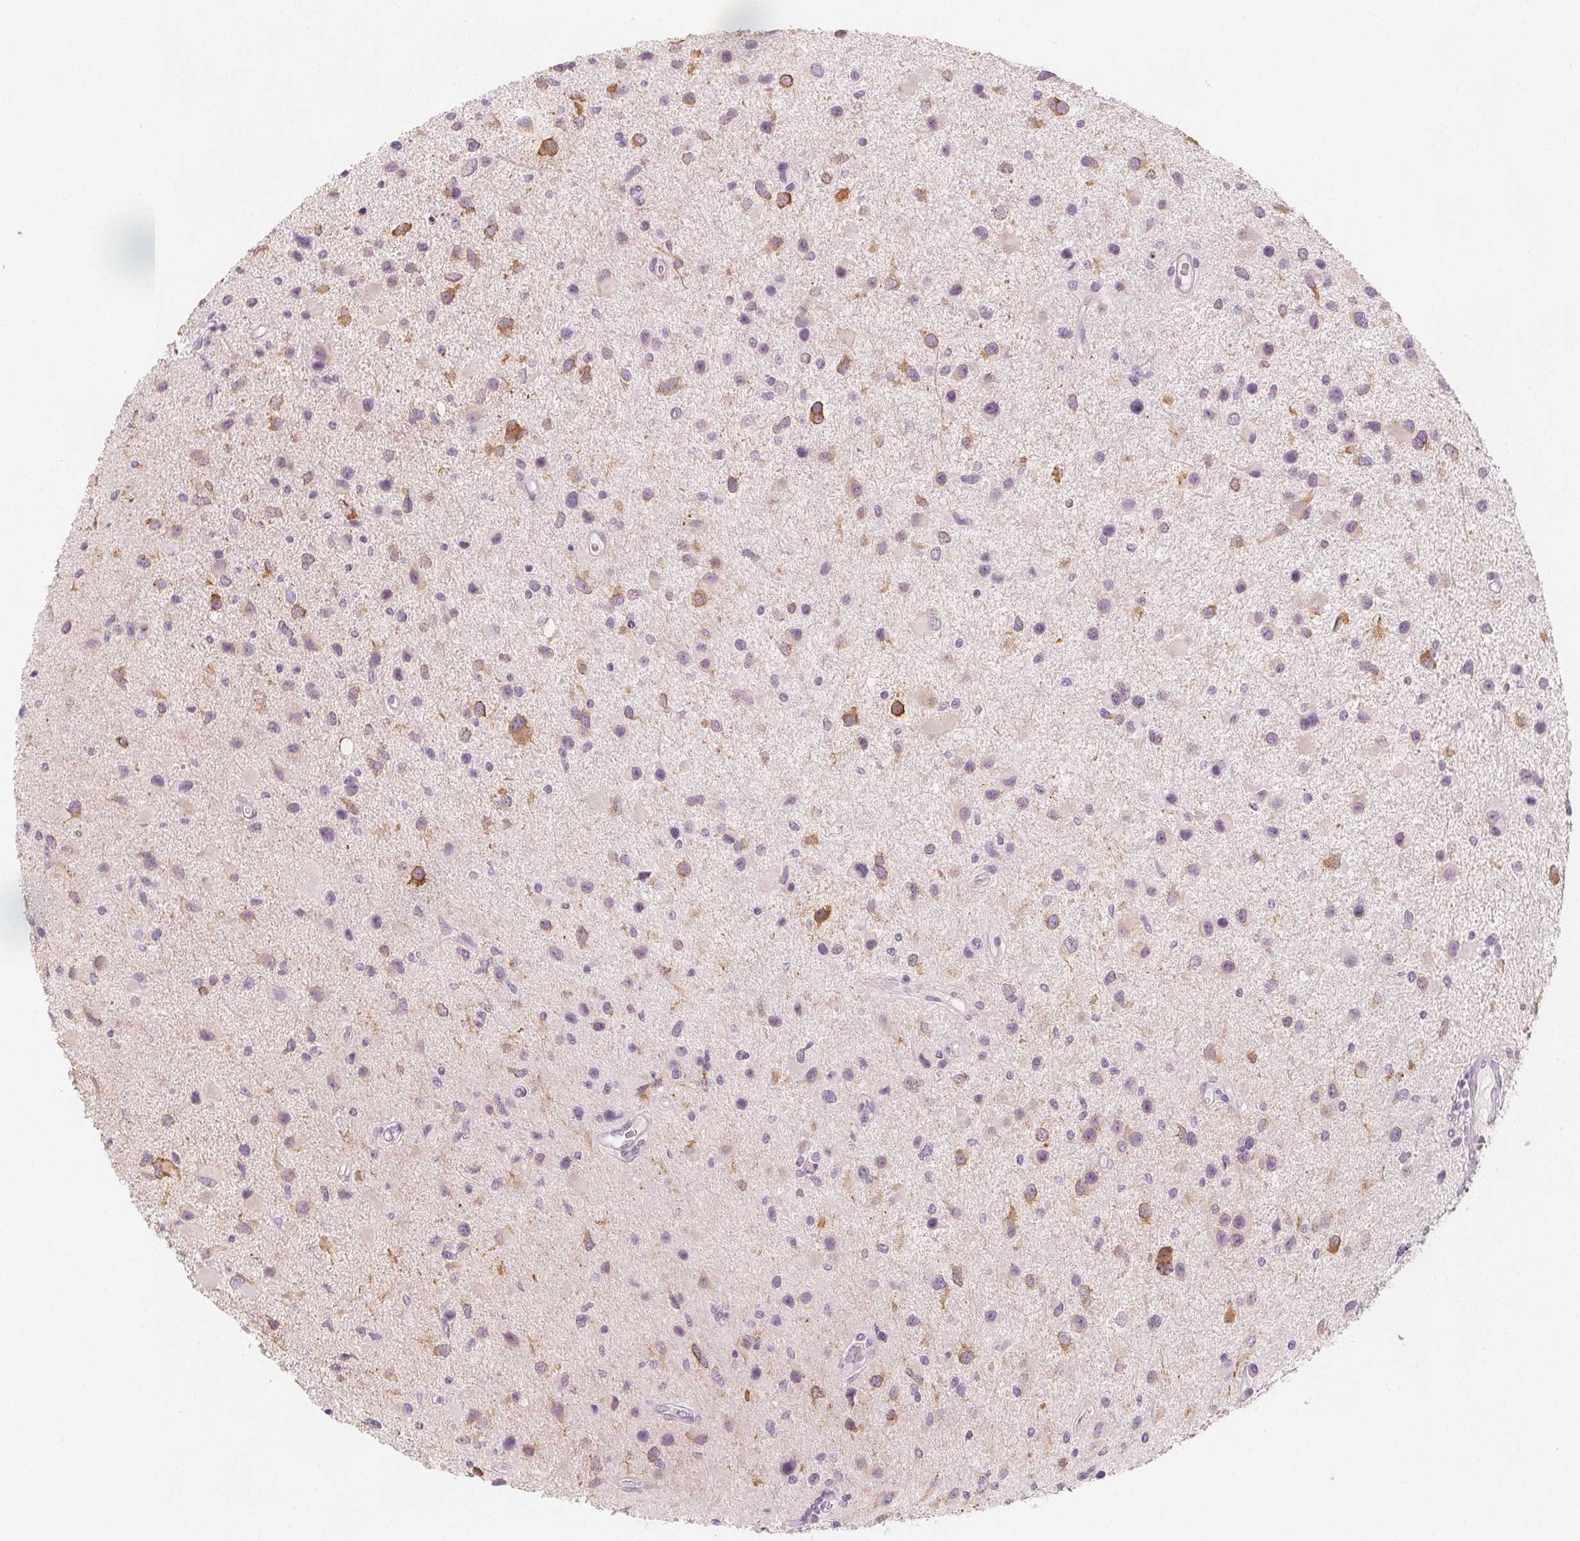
{"staining": {"intensity": "strong", "quantity": "<25%", "location": "cytoplasmic/membranous"}, "tissue": "glioma", "cell_type": "Tumor cells", "image_type": "cancer", "snomed": [{"axis": "morphology", "description": "Glioma, malignant, Low grade"}, {"axis": "topography", "description": "Brain"}], "caption": "The image shows a brown stain indicating the presence of a protein in the cytoplasmic/membranous of tumor cells in low-grade glioma (malignant).", "gene": "MAP1A", "patient": {"sex": "female", "age": 32}}